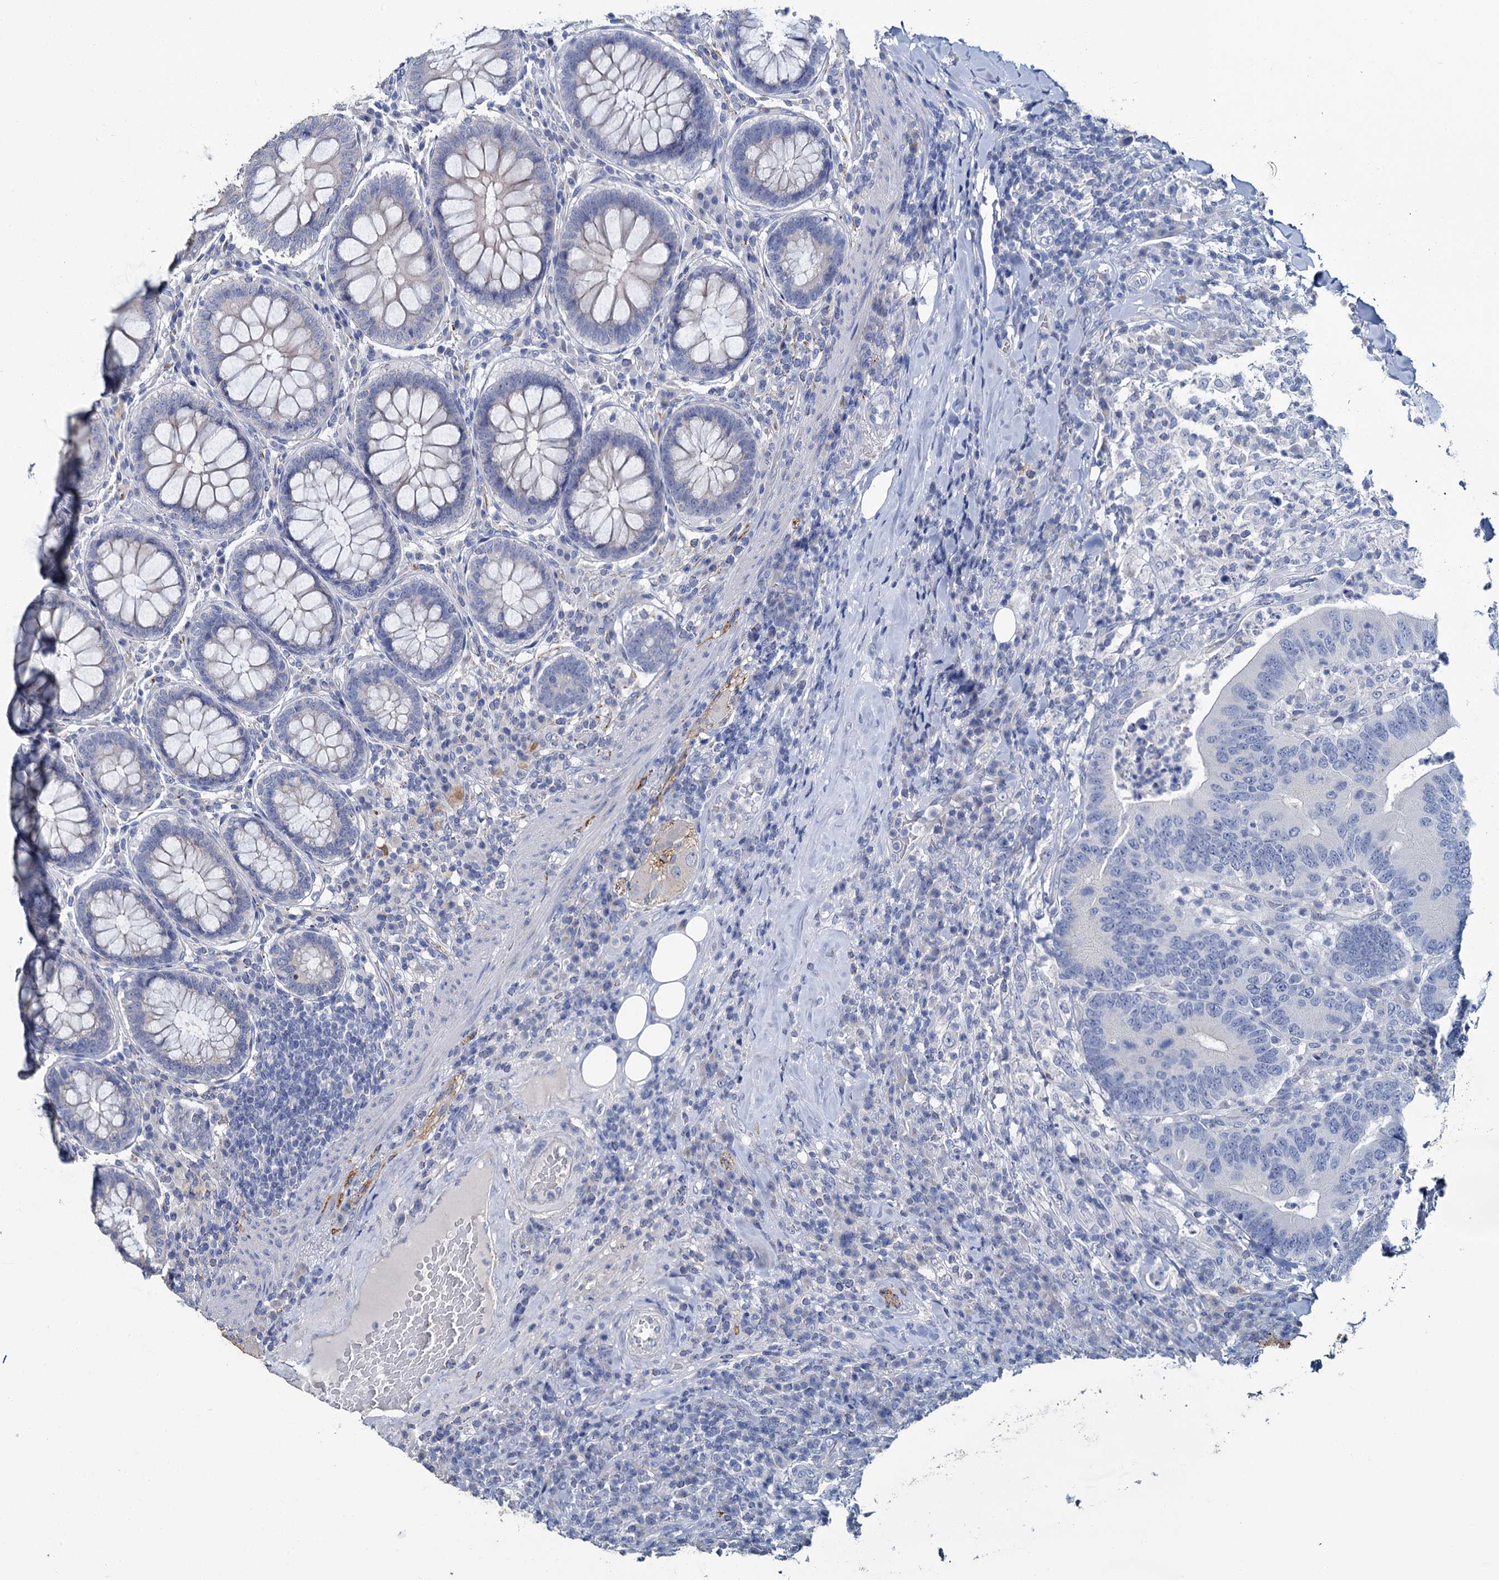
{"staining": {"intensity": "negative", "quantity": "none", "location": "none"}, "tissue": "colorectal cancer", "cell_type": "Tumor cells", "image_type": "cancer", "snomed": [{"axis": "morphology", "description": "Adenocarcinoma, NOS"}, {"axis": "topography", "description": "Colon"}], "caption": "This is an immunohistochemistry (IHC) image of human adenocarcinoma (colorectal). There is no expression in tumor cells.", "gene": "SNCB", "patient": {"sex": "female", "age": 66}}